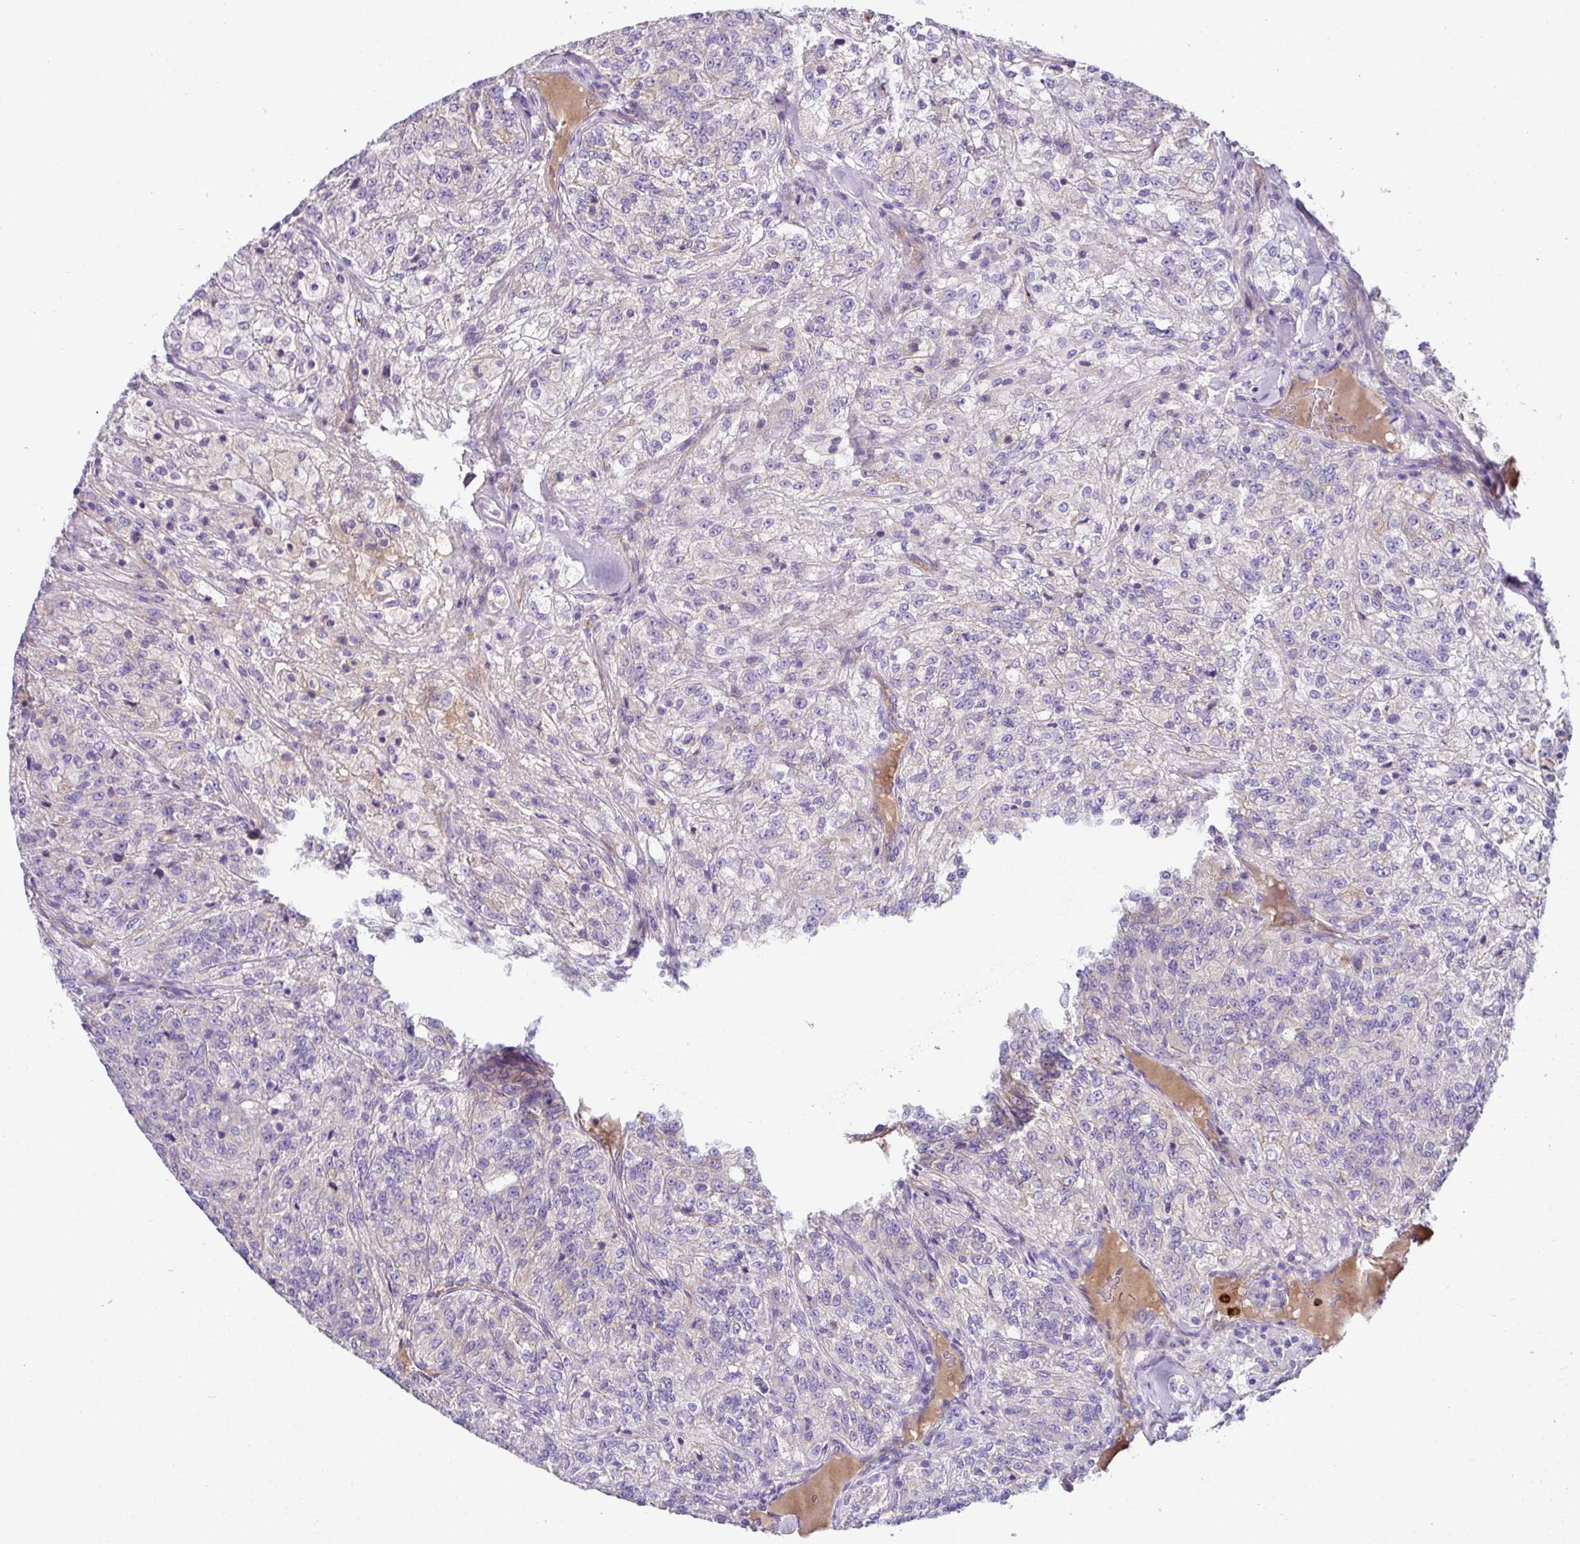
{"staining": {"intensity": "negative", "quantity": "none", "location": "none"}, "tissue": "renal cancer", "cell_type": "Tumor cells", "image_type": "cancer", "snomed": [{"axis": "morphology", "description": "Adenocarcinoma, NOS"}, {"axis": "topography", "description": "Kidney"}], "caption": "Photomicrograph shows no protein expression in tumor cells of renal cancer tissue. The staining is performed using DAB (3,3'-diaminobenzidine) brown chromogen with nuclei counter-stained in using hematoxylin.", "gene": "CRISP3", "patient": {"sex": "female", "age": 63}}